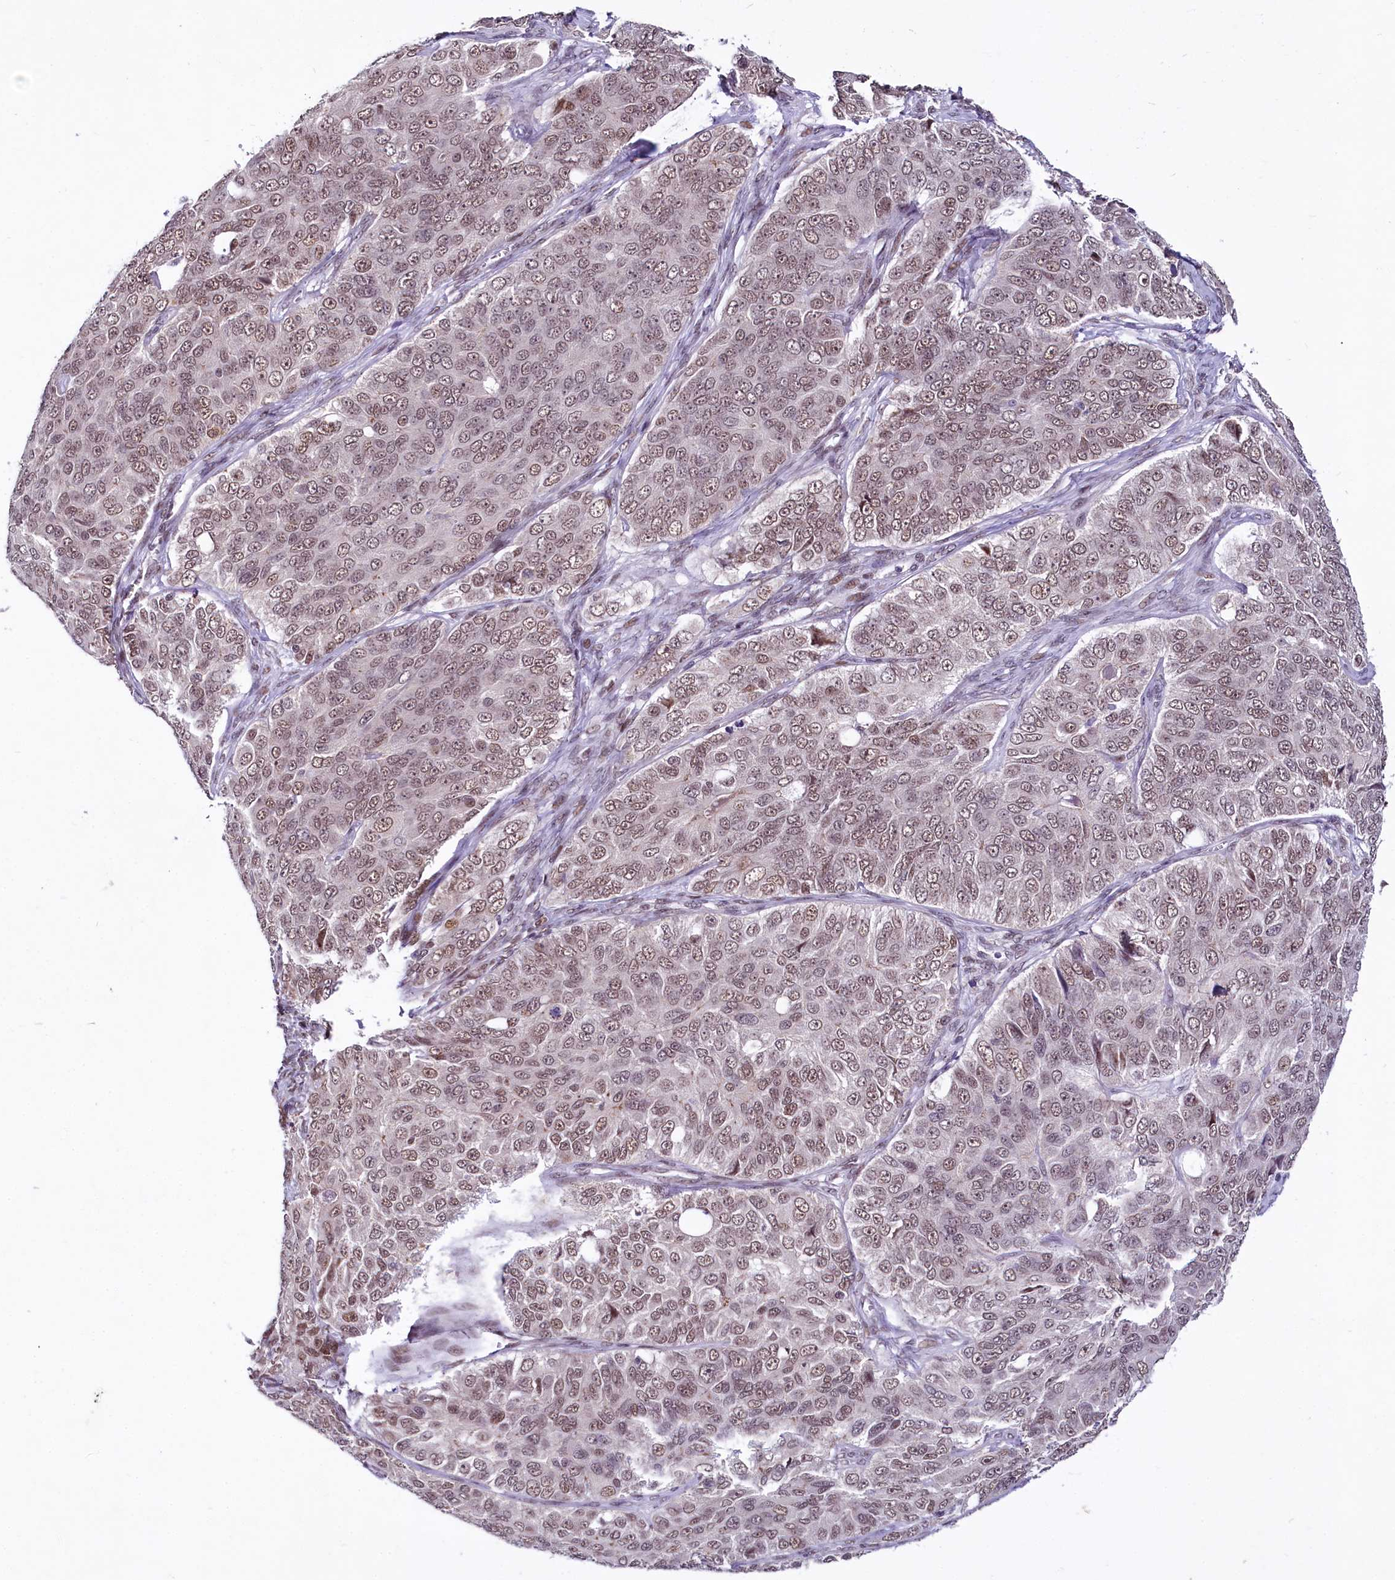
{"staining": {"intensity": "weak", "quantity": ">75%", "location": "nuclear"}, "tissue": "ovarian cancer", "cell_type": "Tumor cells", "image_type": "cancer", "snomed": [{"axis": "morphology", "description": "Carcinoma, endometroid"}, {"axis": "topography", "description": "Ovary"}], "caption": "Brown immunohistochemical staining in human endometroid carcinoma (ovarian) reveals weak nuclear staining in about >75% of tumor cells.", "gene": "SCAF11", "patient": {"sex": "female", "age": 51}}